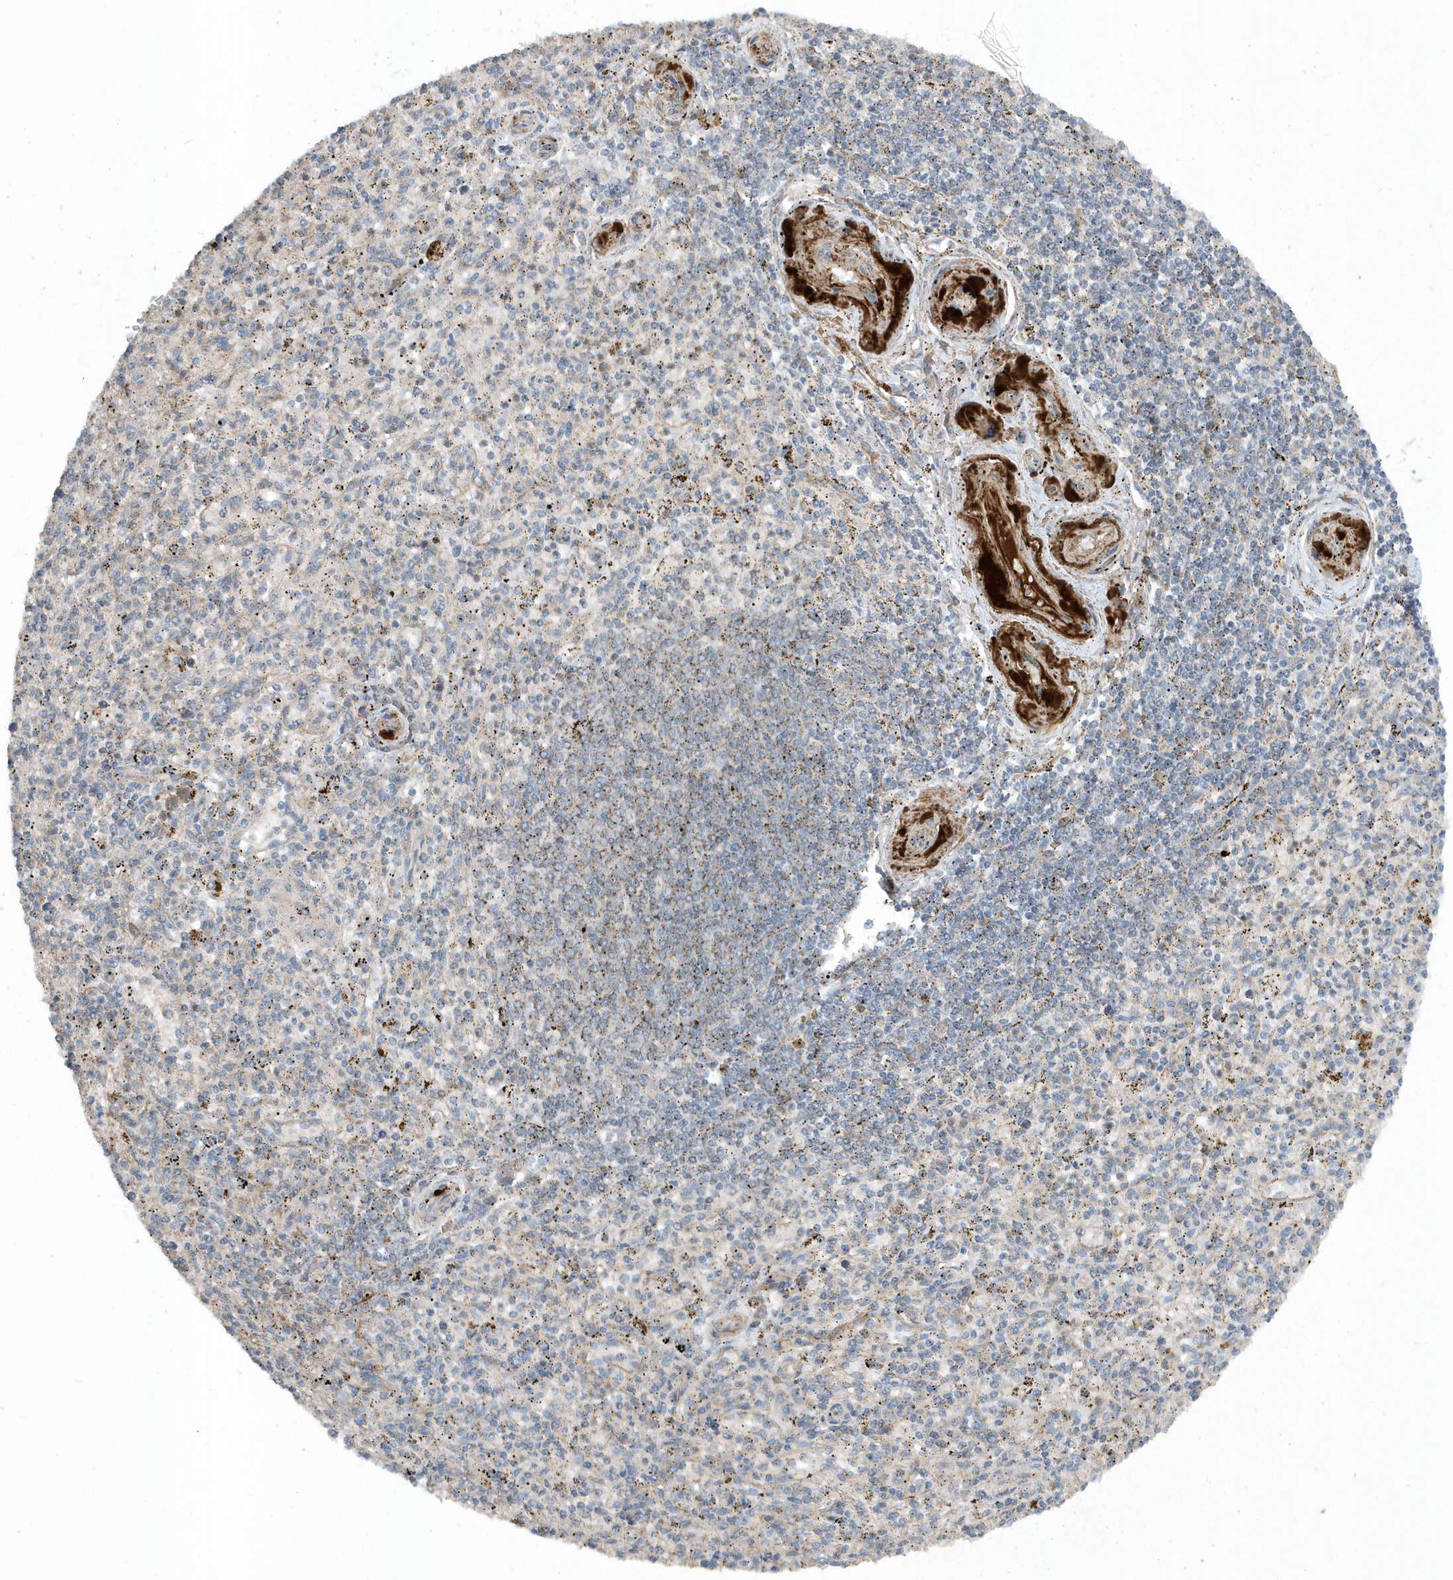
{"staining": {"intensity": "weak", "quantity": "<25%", "location": "cytoplasmic/membranous"}, "tissue": "spleen", "cell_type": "Cells in red pulp", "image_type": "normal", "snomed": [{"axis": "morphology", "description": "Normal tissue, NOS"}, {"axis": "topography", "description": "Spleen"}], "caption": "IHC photomicrograph of normal spleen: spleen stained with DAB (3,3'-diaminobenzidine) shows no significant protein staining in cells in red pulp.", "gene": "SLC38A2", "patient": {"sex": "male", "age": 72}}